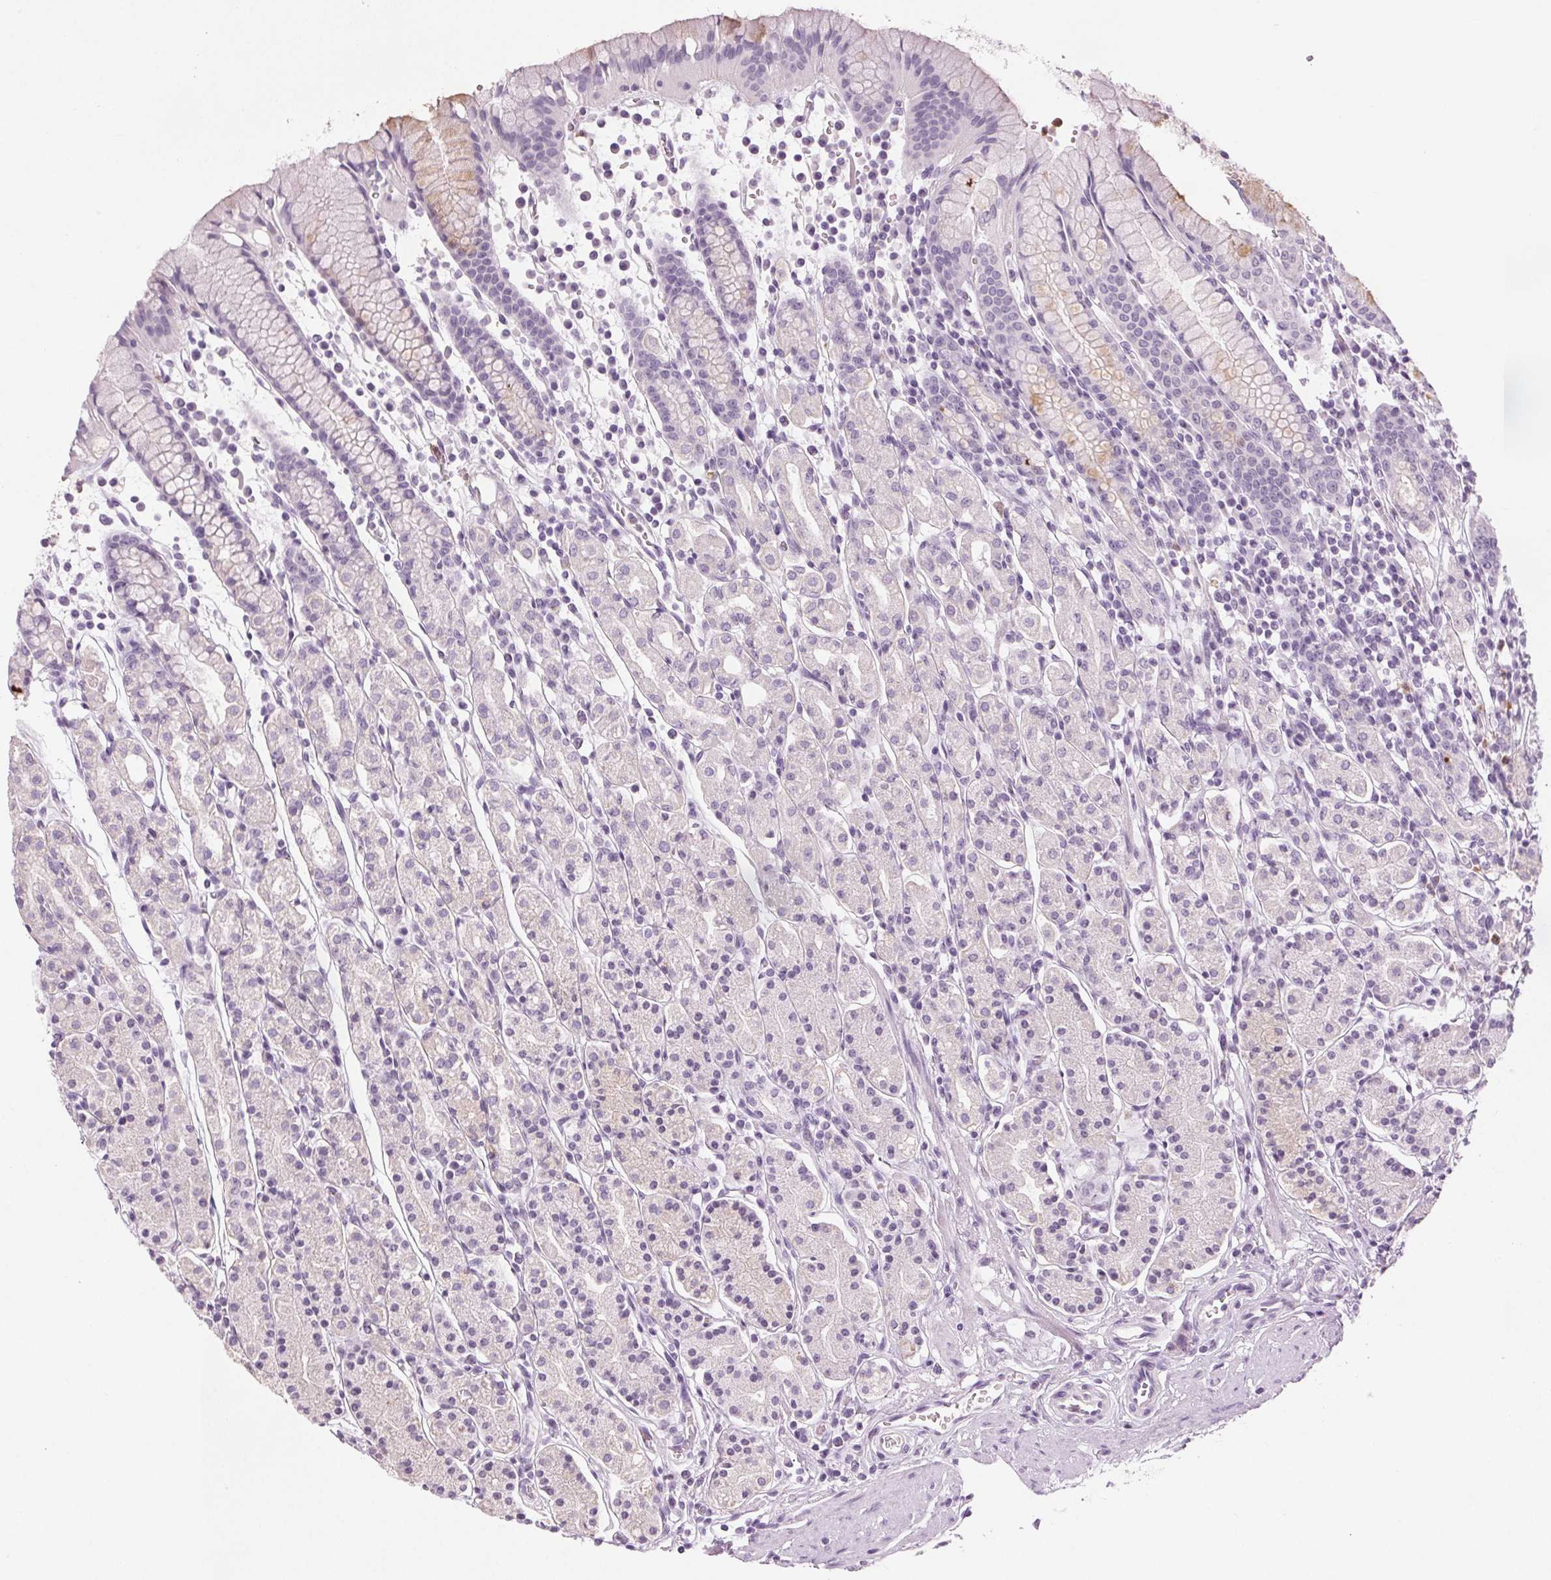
{"staining": {"intensity": "weak", "quantity": "<25%", "location": "cytoplasmic/membranous"}, "tissue": "stomach", "cell_type": "Glandular cells", "image_type": "normal", "snomed": [{"axis": "morphology", "description": "Normal tissue, NOS"}, {"axis": "topography", "description": "Stomach, upper"}, {"axis": "topography", "description": "Stomach"}], "caption": "Immunohistochemistry (IHC) photomicrograph of normal stomach: human stomach stained with DAB (3,3'-diaminobenzidine) exhibits no significant protein expression in glandular cells.", "gene": "MPO", "patient": {"sex": "male", "age": 62}}